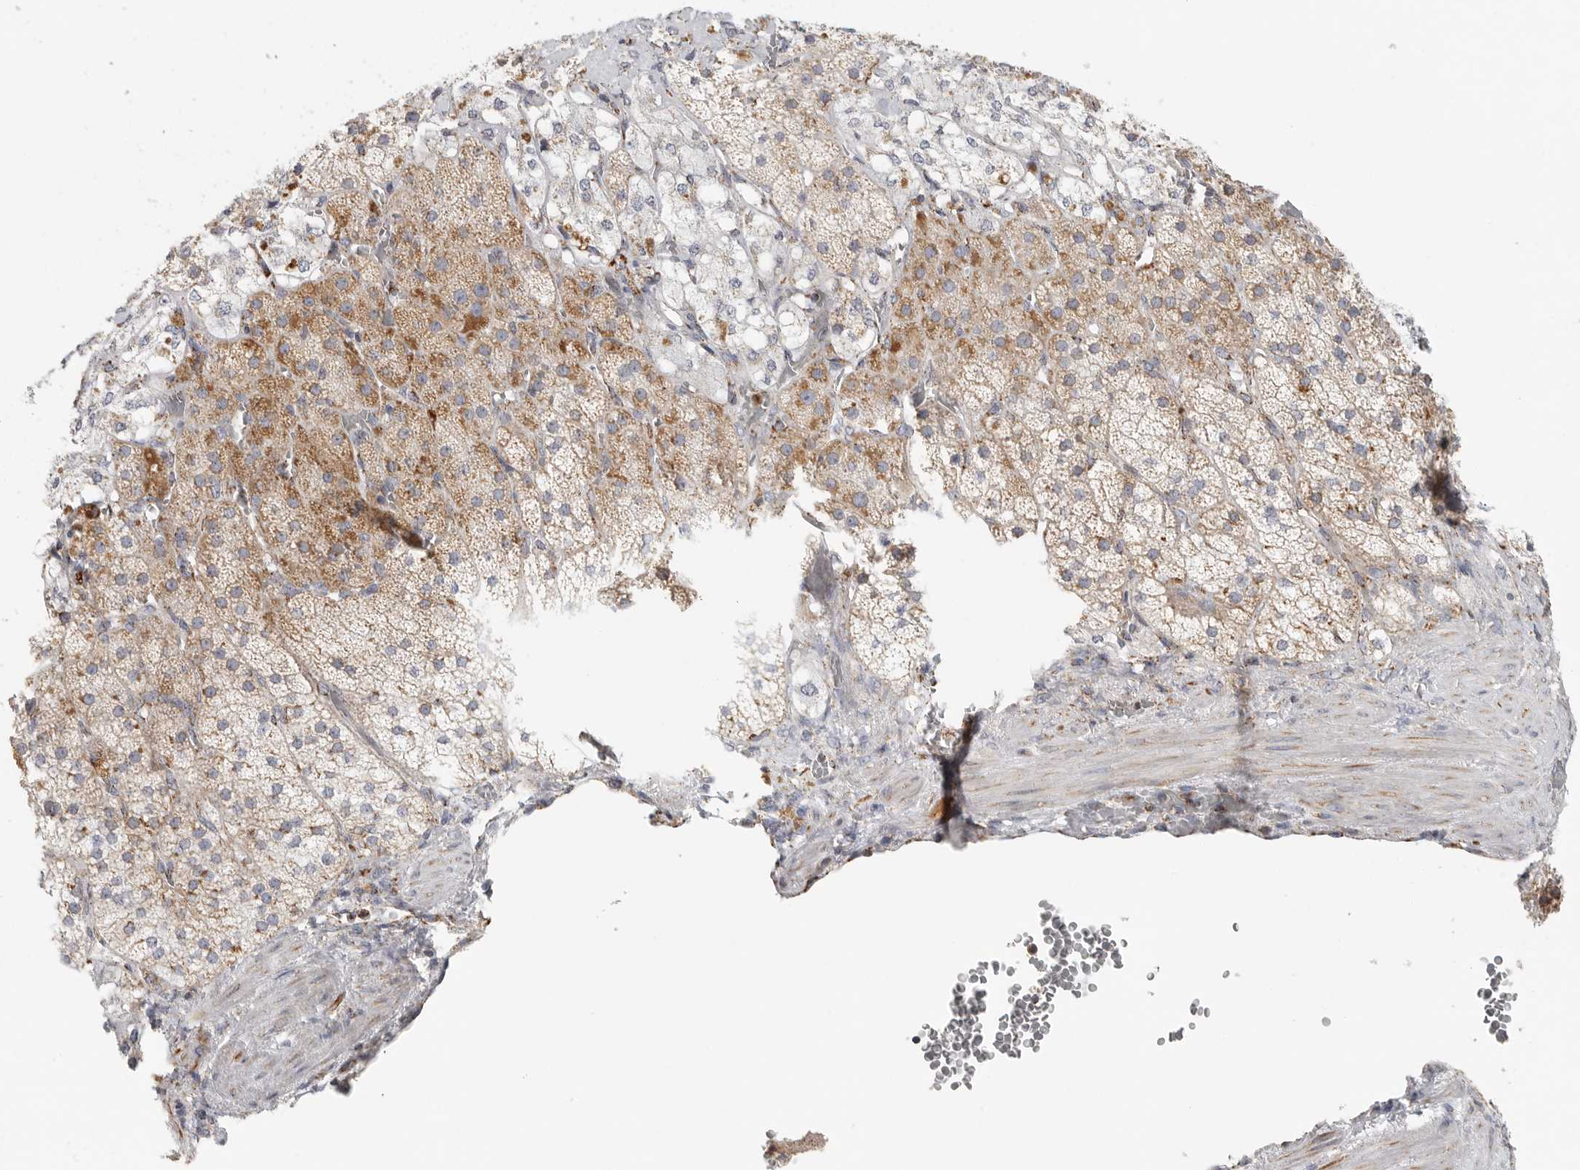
{"staining": {"intensity": "moderate", "quantity": ">75%", "location": "cytoplasmic/membranous"}, "tissue": "adrenal gland", "cell_type": "Glandular cells", "image_type": "normal", "snomed": [{"axis": "morphology", "description": "Normal tissue, NOS"}, {"axis": "topography", "description": "Adrenal gland"}], "caption": "Protein staining displays moderate cytoplasmic/membranous staining in approximately >75% of glandular cells in benign adrenal gland. The staining is performed using DAB brown chromogen to label protein expression. The nuclei are counter-stained blue using hematoxylin.", "gene": "SLC25A26", "patient": {"sex": "male", "age": 57}}